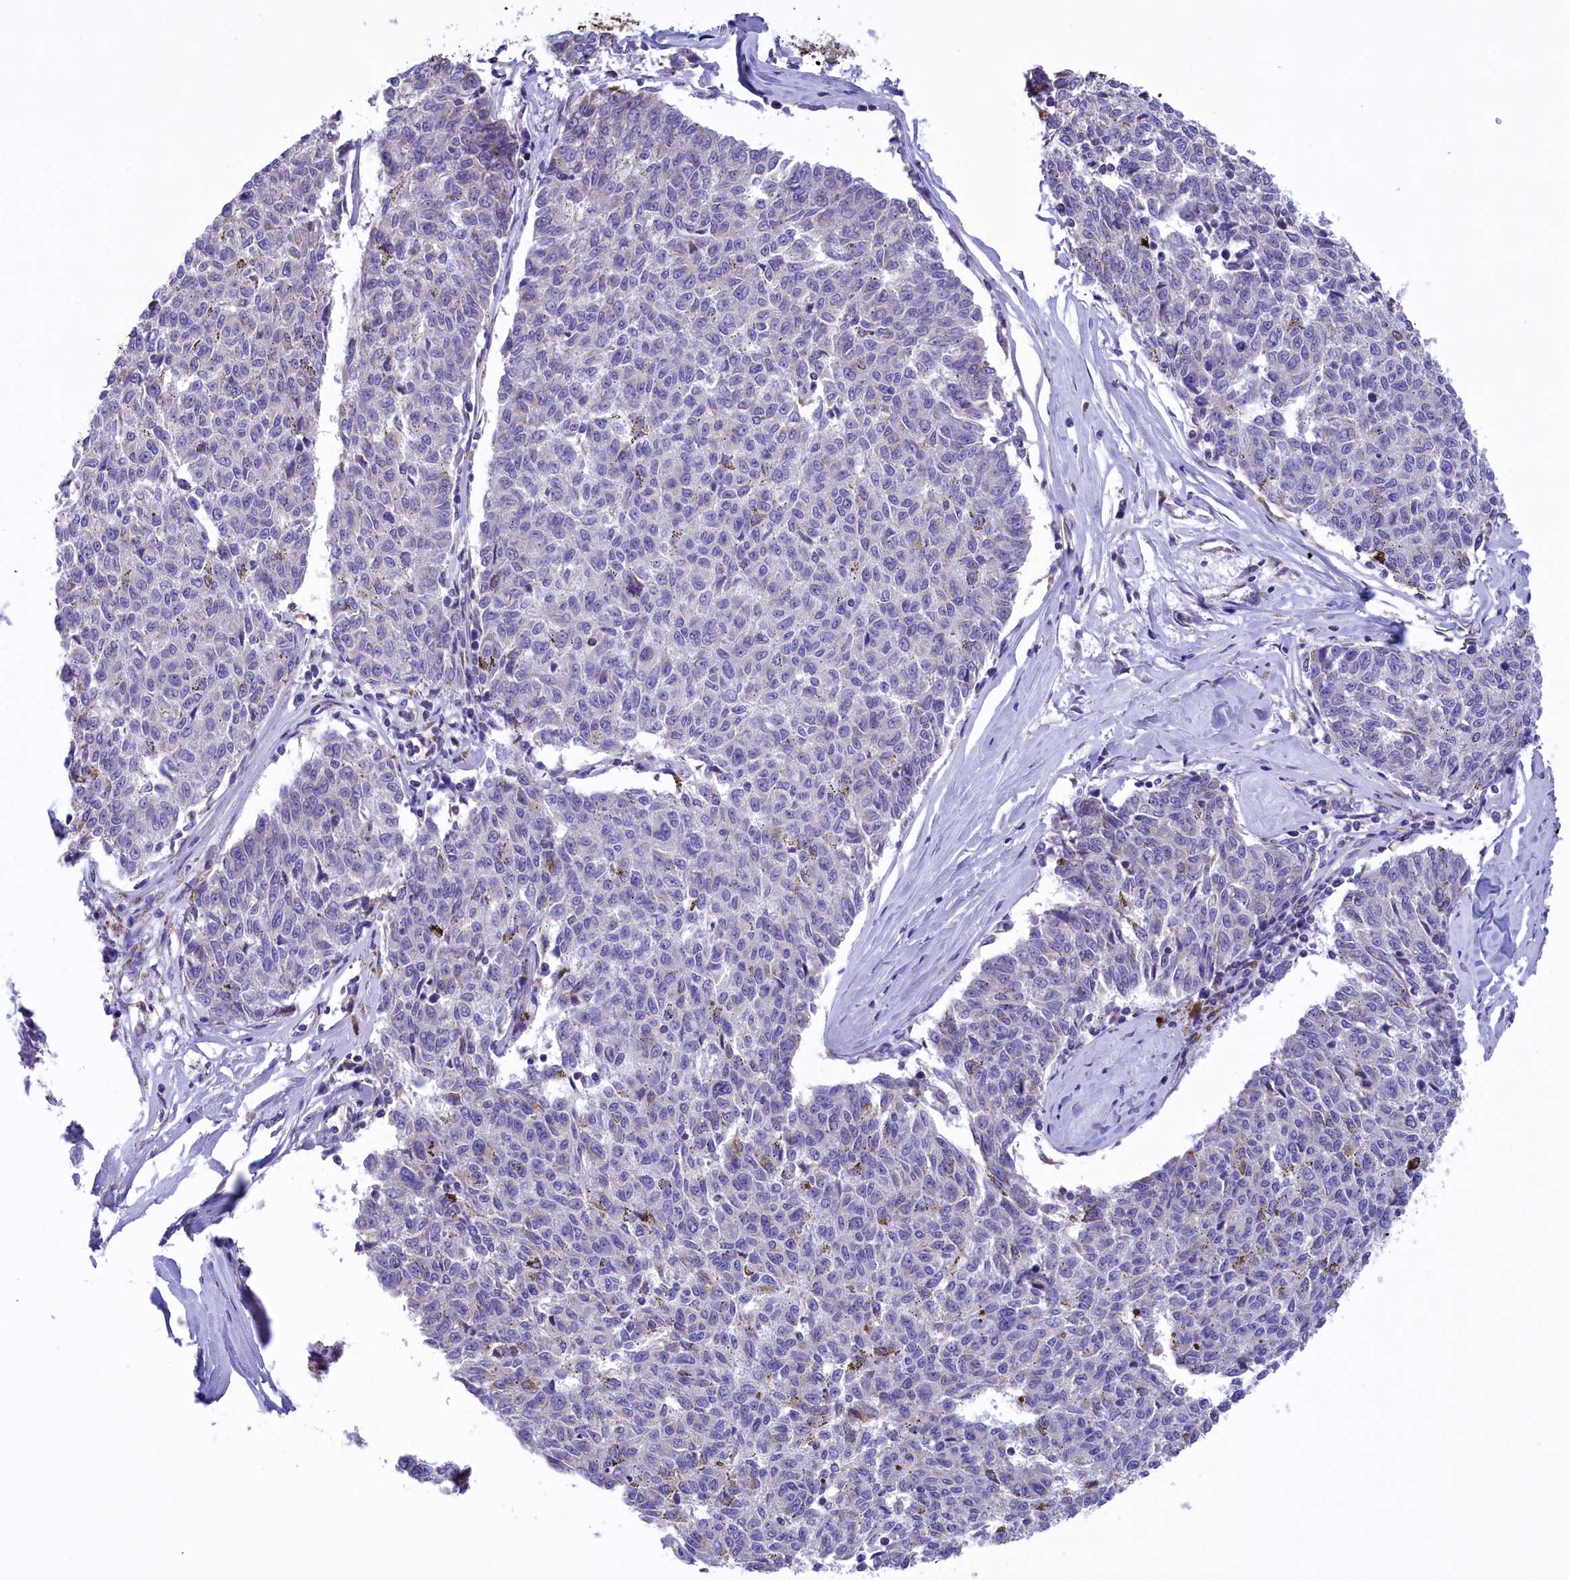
{"staining": {"intensity": "negative", "quantity": "none", "location": "none"}, "tissue": "melanoma", "cell_type": "Tumor cells", "image_type": "cancer", "snomed": [{"axis": "morphology", "description": "Malignant melanoma, NOS"}, {"axis": "topography", "description": "Skin"}], "caption": "Image shows no significant protein staining in tumor cells of malignant melanoma.", "gene": "GATB", "patient": {"sex": "female", "age": 72}}